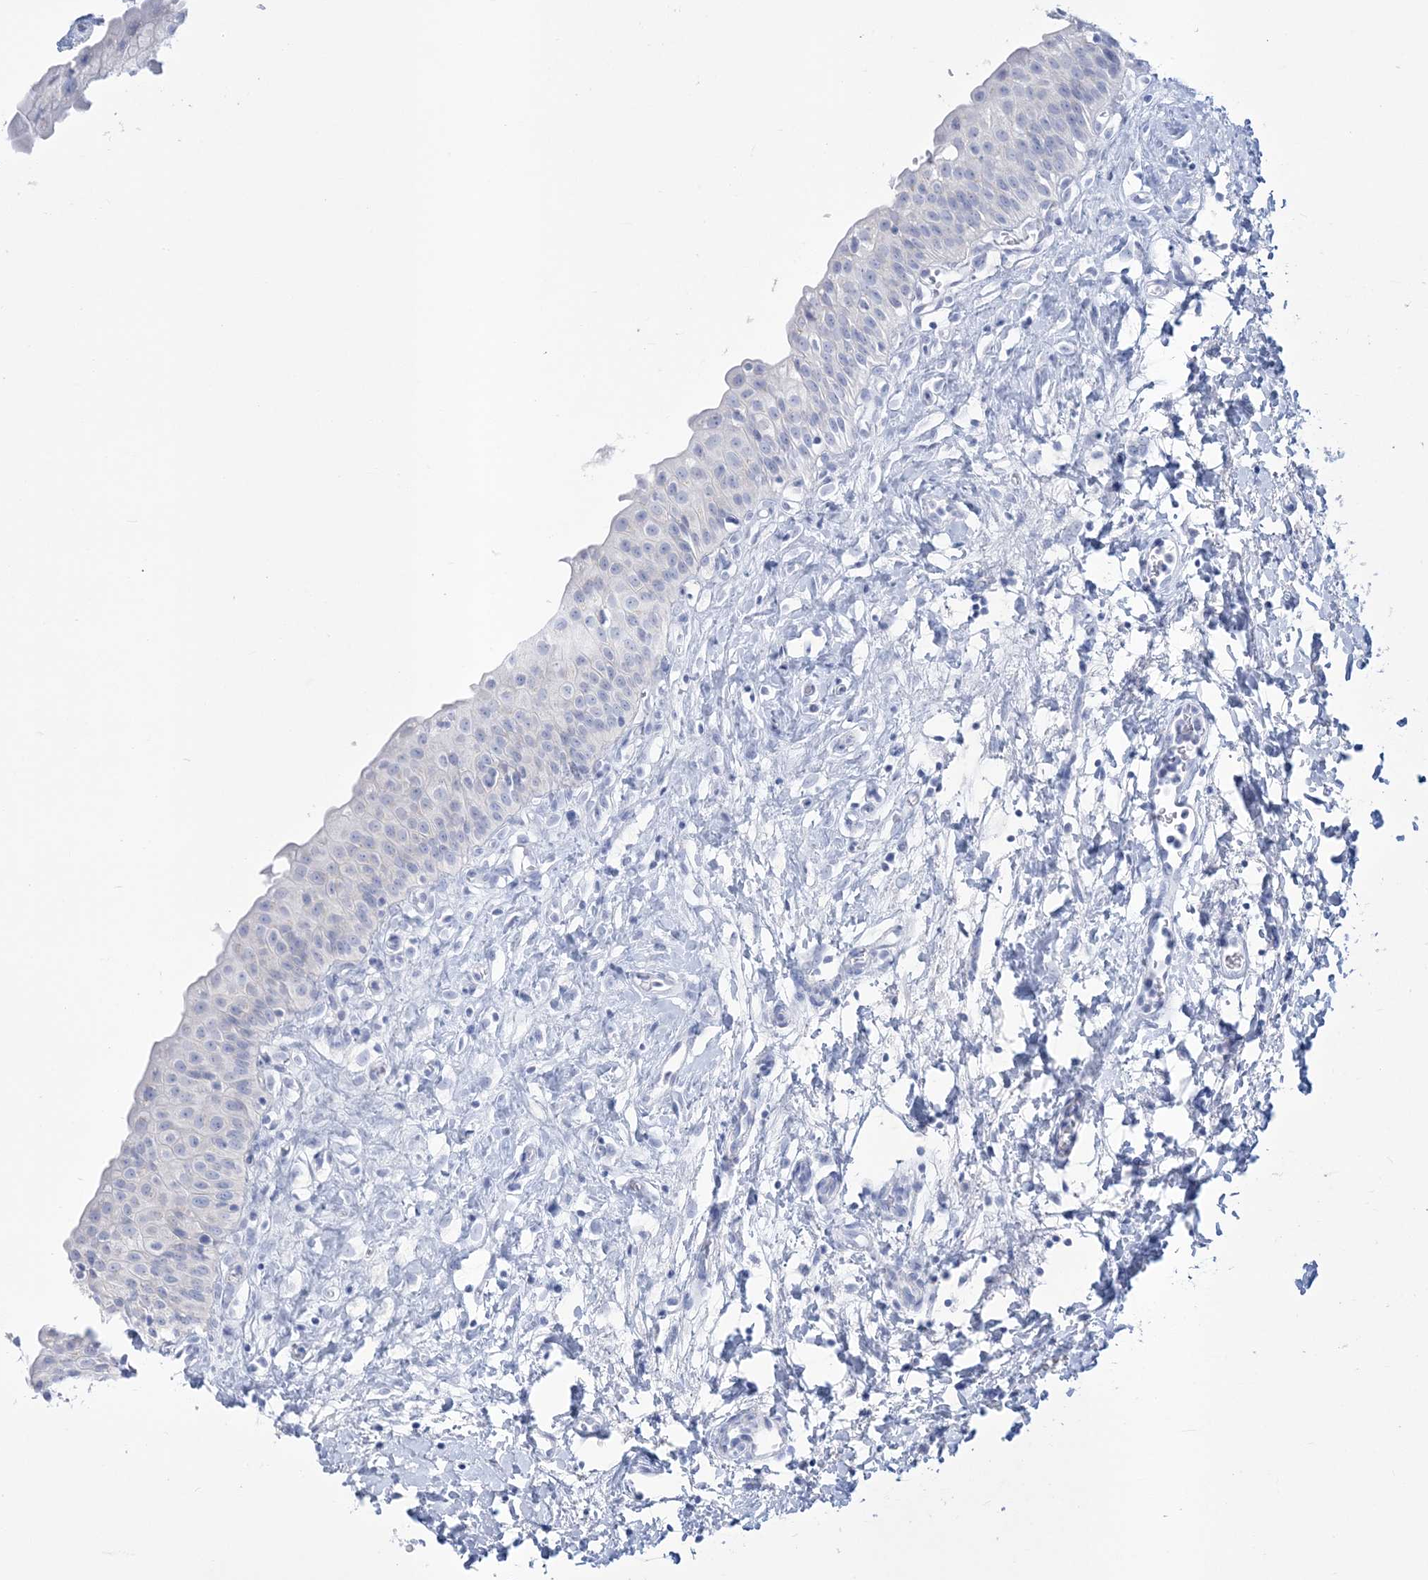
{"staining": {"intensity": "negative", "quantity": "none", "location": "none"}, "tissue": "urinary bladder", "cell_type": "Urothelial cells", "image_type": "normal", "snomed": [{"axis": "morphology", "description": "Normal tissue, NOS"}, {"axis": "topography", "description": "Urinary bladder"}], "caption": "Protein analysis of normal urinary bladder demonstrates no significant expression in urothelial cells. The staining is performed using DAB (3,3'-diaminobenzidine) brown chromogen with nuclei counter-stained in using hematoxylin.", "gene": "RBP2", "patient": {"sex": "male", "age": 51}}